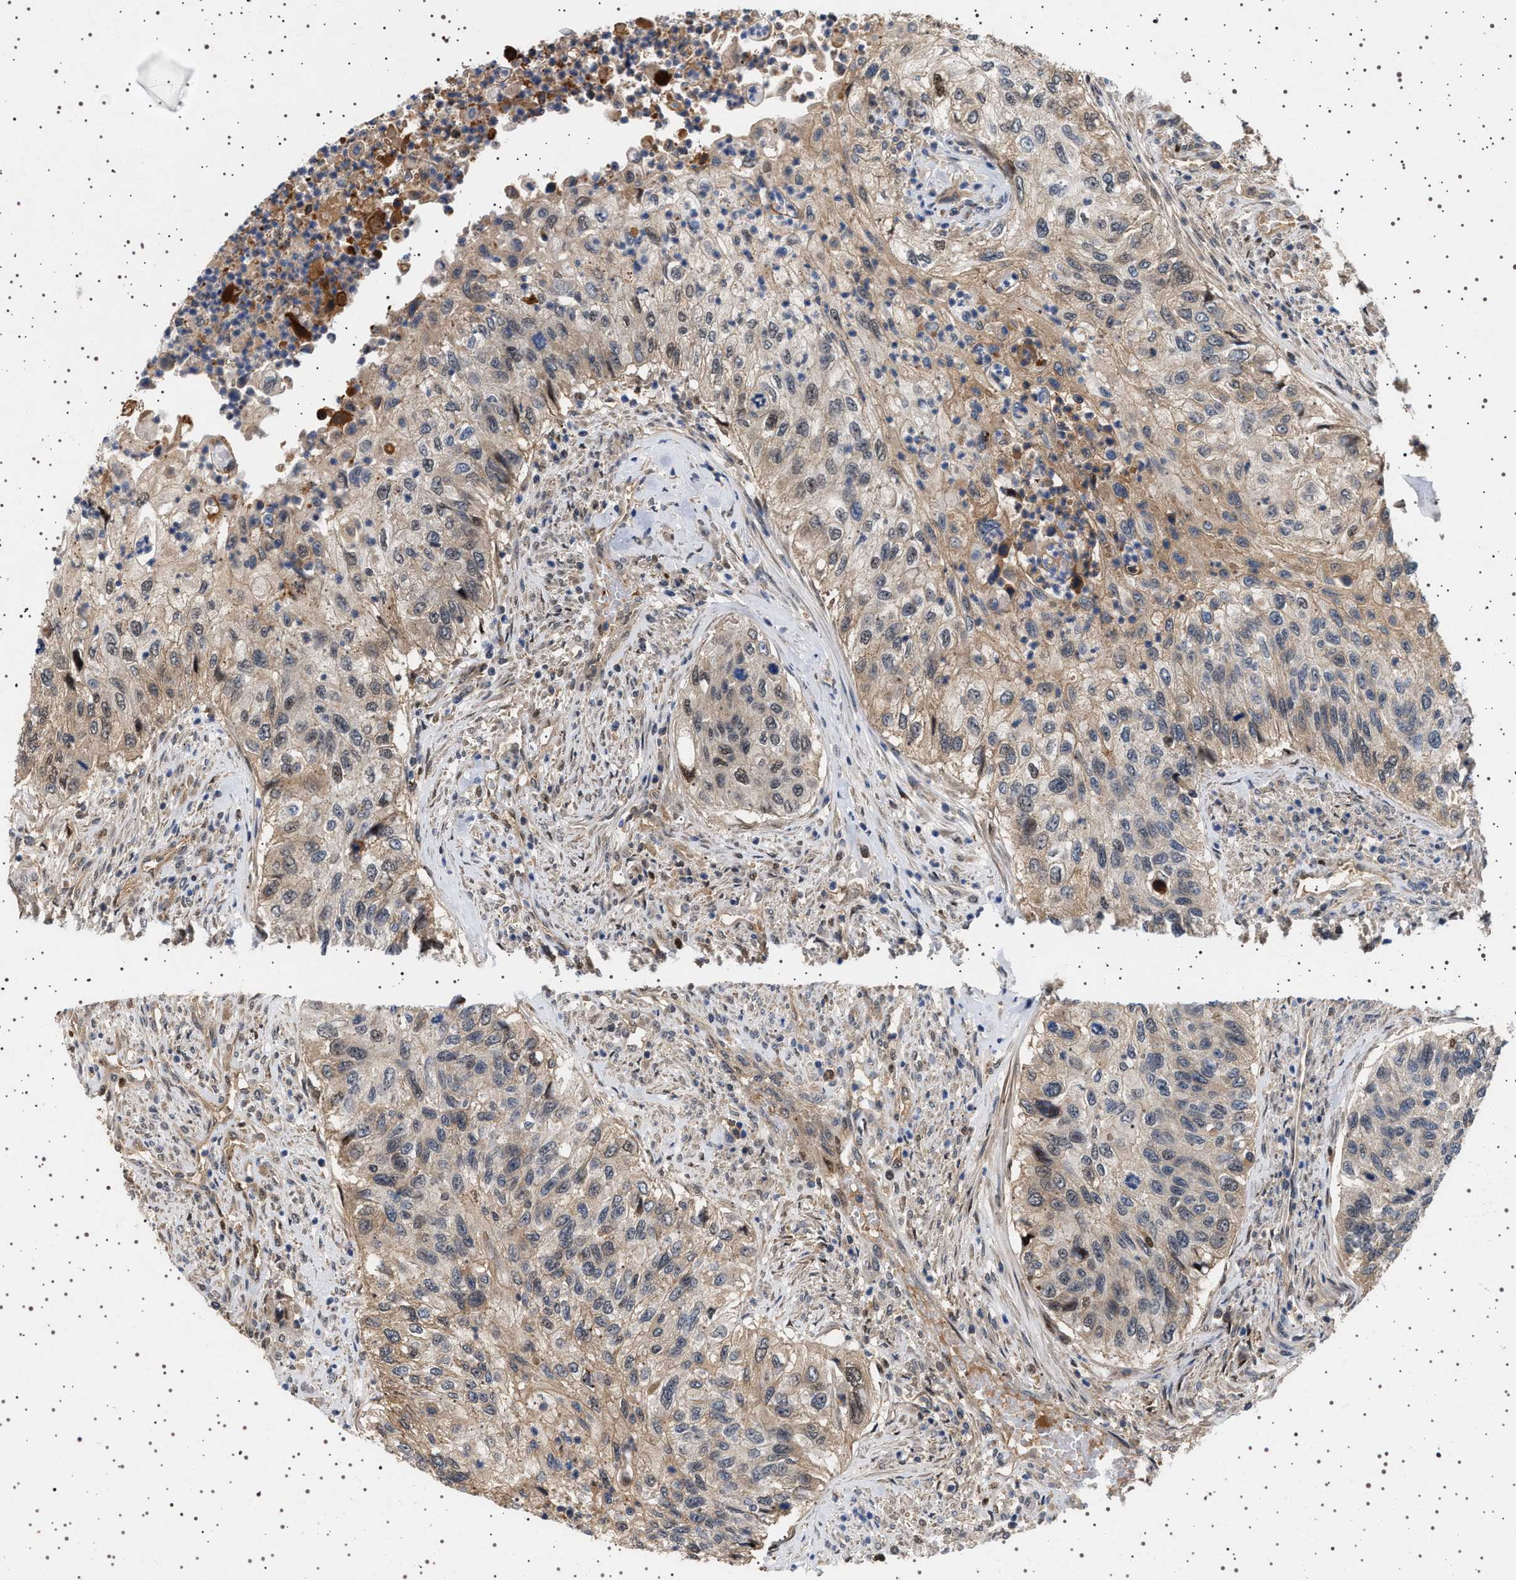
{"staining": {"intensity": "weak", "quantity": "<25%", "location": "cytoplasmic/membranous"}, "tissue": "urothelial cancer", "cell_type": "Tumor cells", "image_type": "cancer", "snomed": [{"axis": "morphology", "description": "Urothelial carcinoma, High grade"}, {"axis": "topography", "description": "Urinary bladder"}], "caption": "IHC micrograph of neoplastic tissue: urothelial cancer stained with DAB (3,3'-diaminobenzidine) reveals no significant protein expression in tumor cells. Nuclei are stained in blue.", "gene": "FICD", "patient": {"sex": "female", "age": 60}}